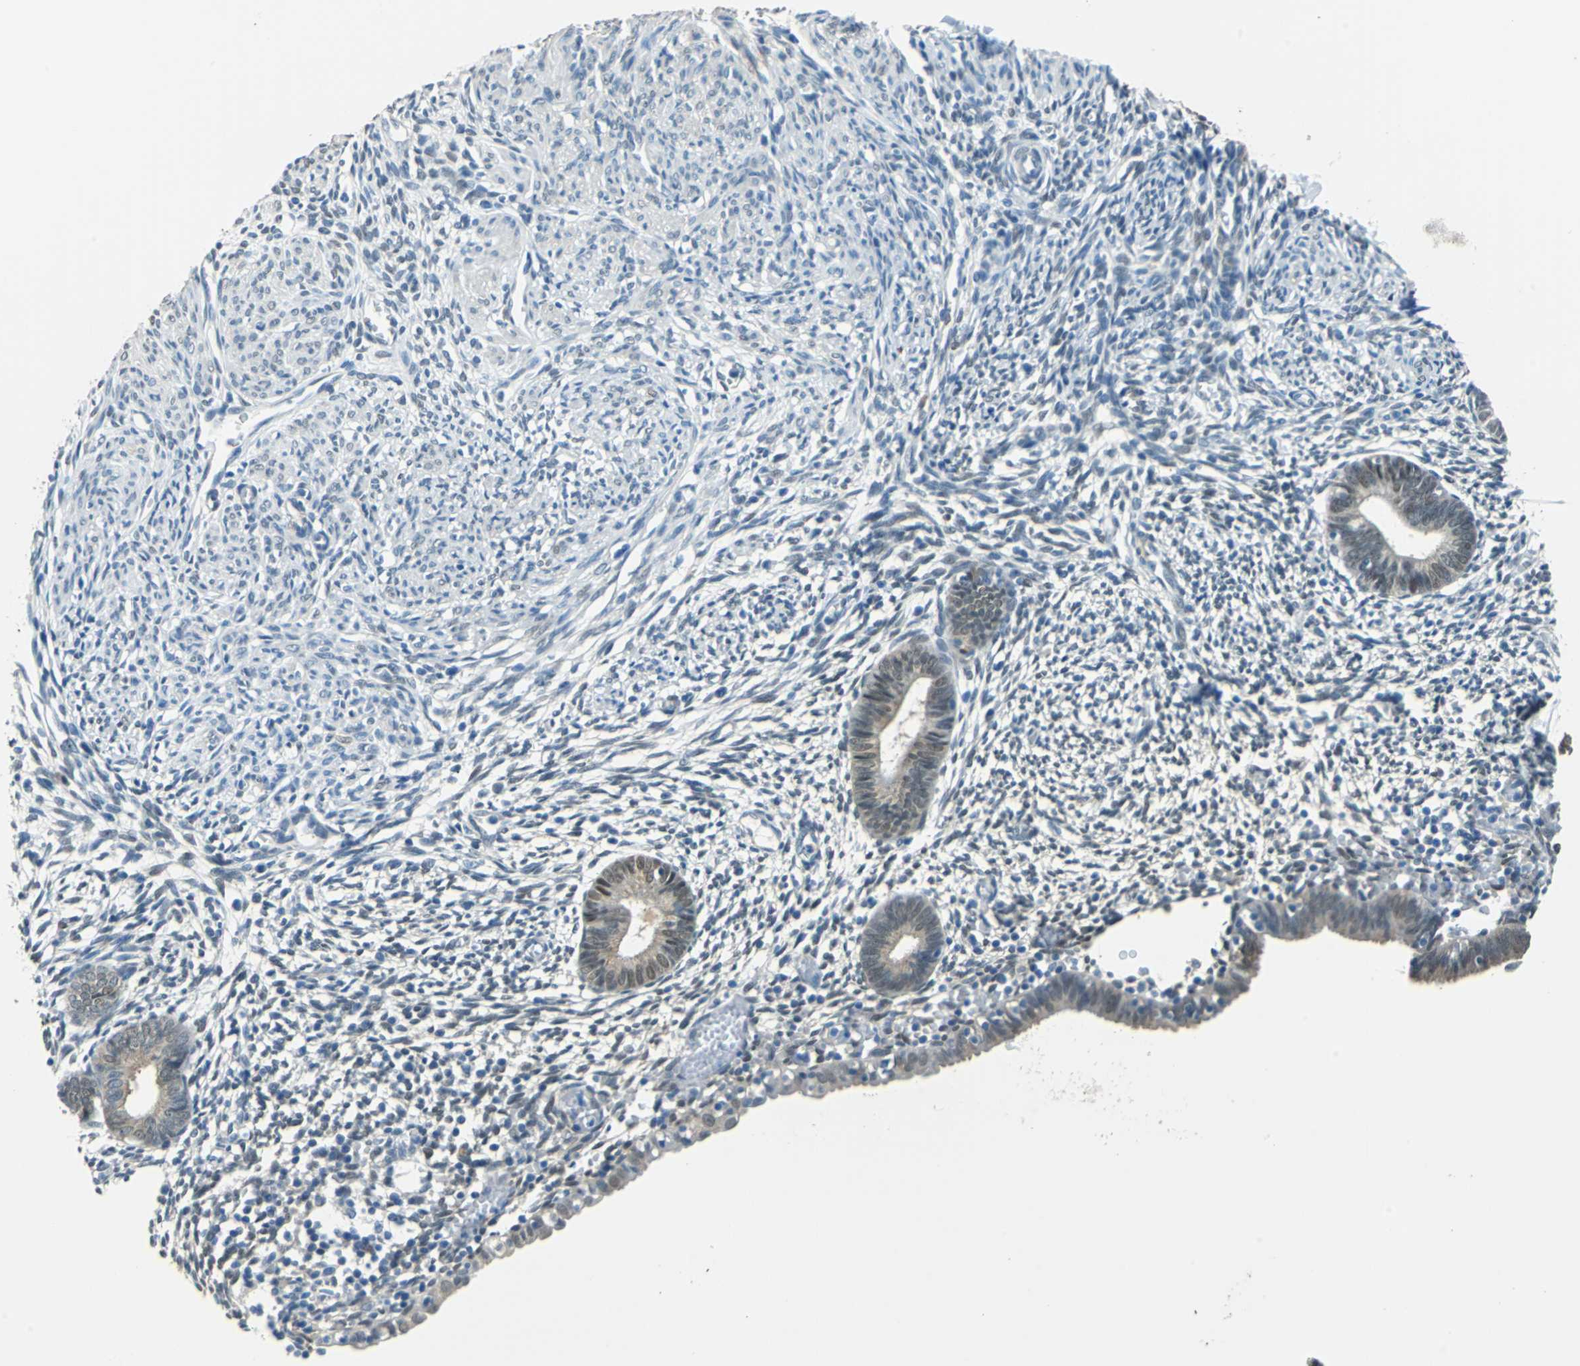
{"staining": {"intensity": "weak", "quantity": "<25%", "location": "cytoplasmic/membranous,nuclear"}, "tissue": "endometrium", "cell_type": "Cells in endometrial stroma", "image_type": "normal", "snomed": [{"axis": "morphology", "description": "Normal tissue, NOS"}, {"axis": "morphology", "description": "Atrophy, NOS"}, {"axis": "topography", "description": "Uterus"}, {"axis": "topography", "description": "Endometrium"}], "caption": "This is an IHC histopathology image of benign human endometrium. There is no expression in cells in endometrial stroma.", "gene": "FKBP4", "patient": {"sex": "female", "age": 68}}